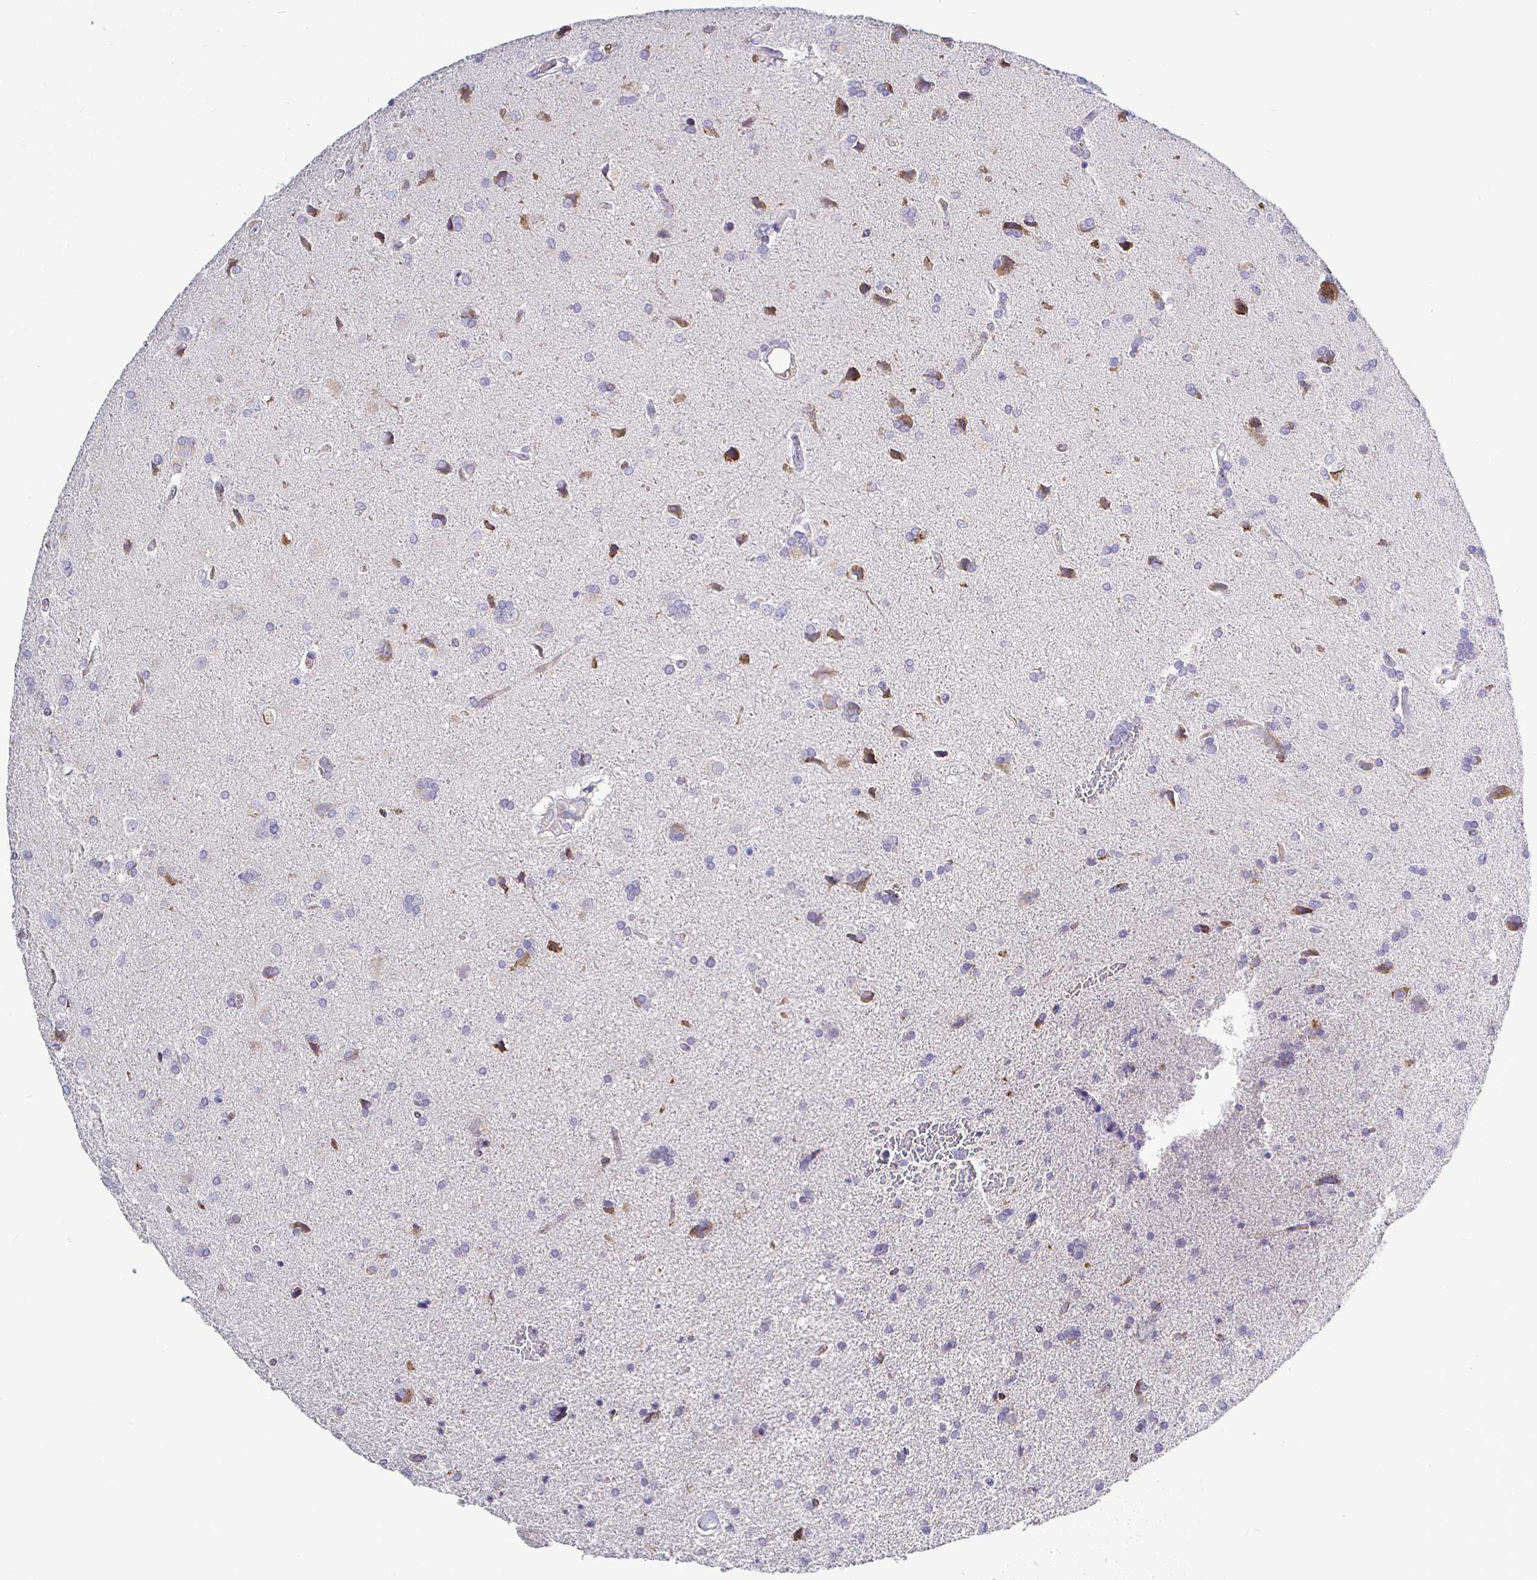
{"staining": {"intensity": "moderate", "quantity": "<25%", "location": "cytoplasmic/membranous"}, "tissue": "glioma", "cell_type": "Tumor cells", "image_type": "cancer", "snomed": [{"axis": "morphology", "description": "Glioma, malignant, High grade"}, {"axis": "topography", "description": "Brain"}], "caption": "DAB immunohistochemical staining of malignant high-grade glioma reveals moderate cytoplasmic/membranous protein staining in about <25% of tumor cells.", "gene": "P4HA2", "patient": {"sex": "male", "age": 68}}